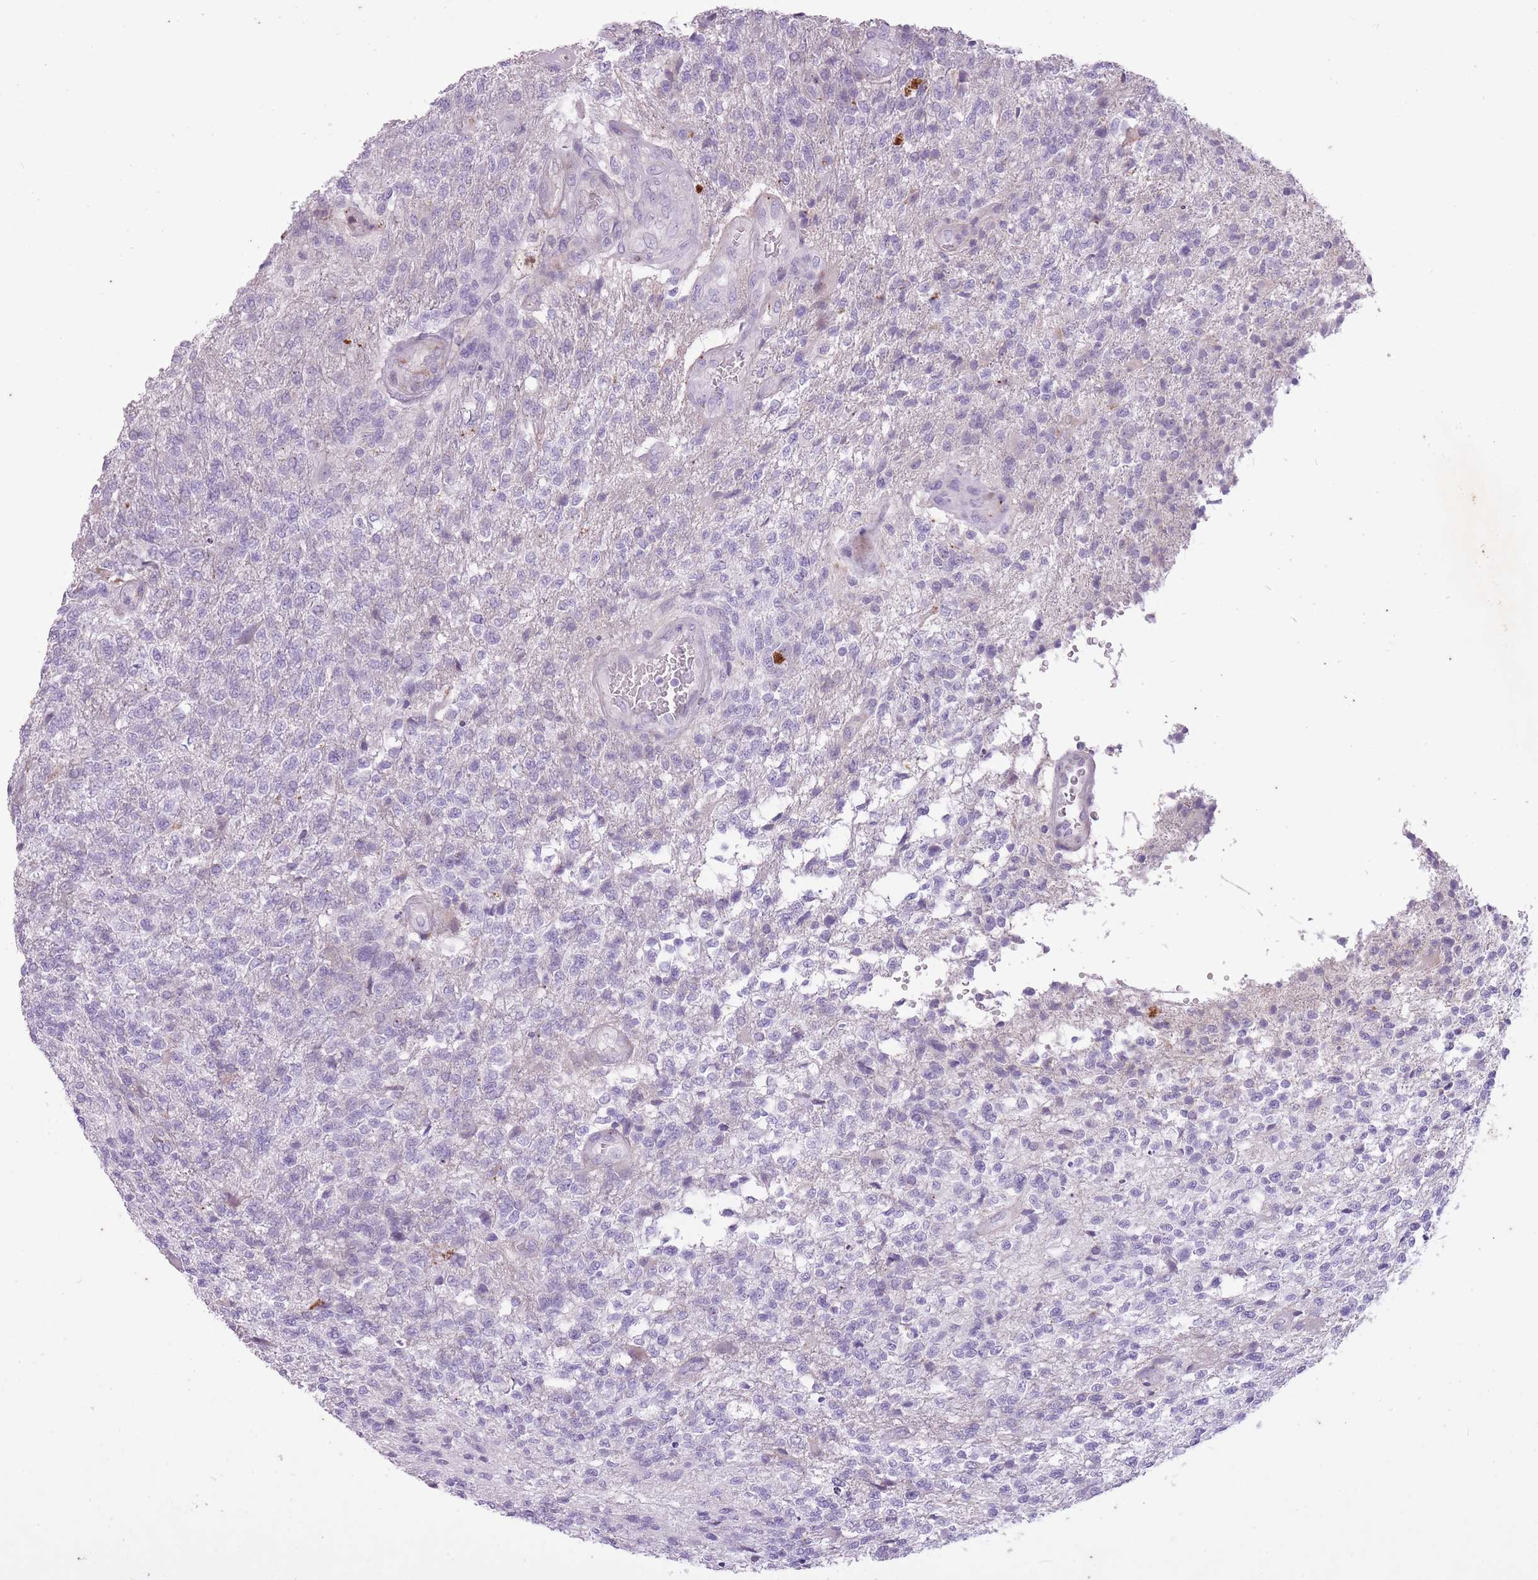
{"staining": {"intensity": "negative", "quantity": "none", "location": "none"}, "tissue": "glioma", "cell_type": "Tumor cells", "image_type": "cancer", "snomed": [{"axis": "morphology", "description": "Glioma, malignant, High grade"}, {"axis": "topography", "description": "Brain"}], "caption": "Immunohistochemical staining of human glioma shows no significant positivity in tumor cells.", "gene": "CNTNAP3", "patient": {"sex": "male", "age": 56}}